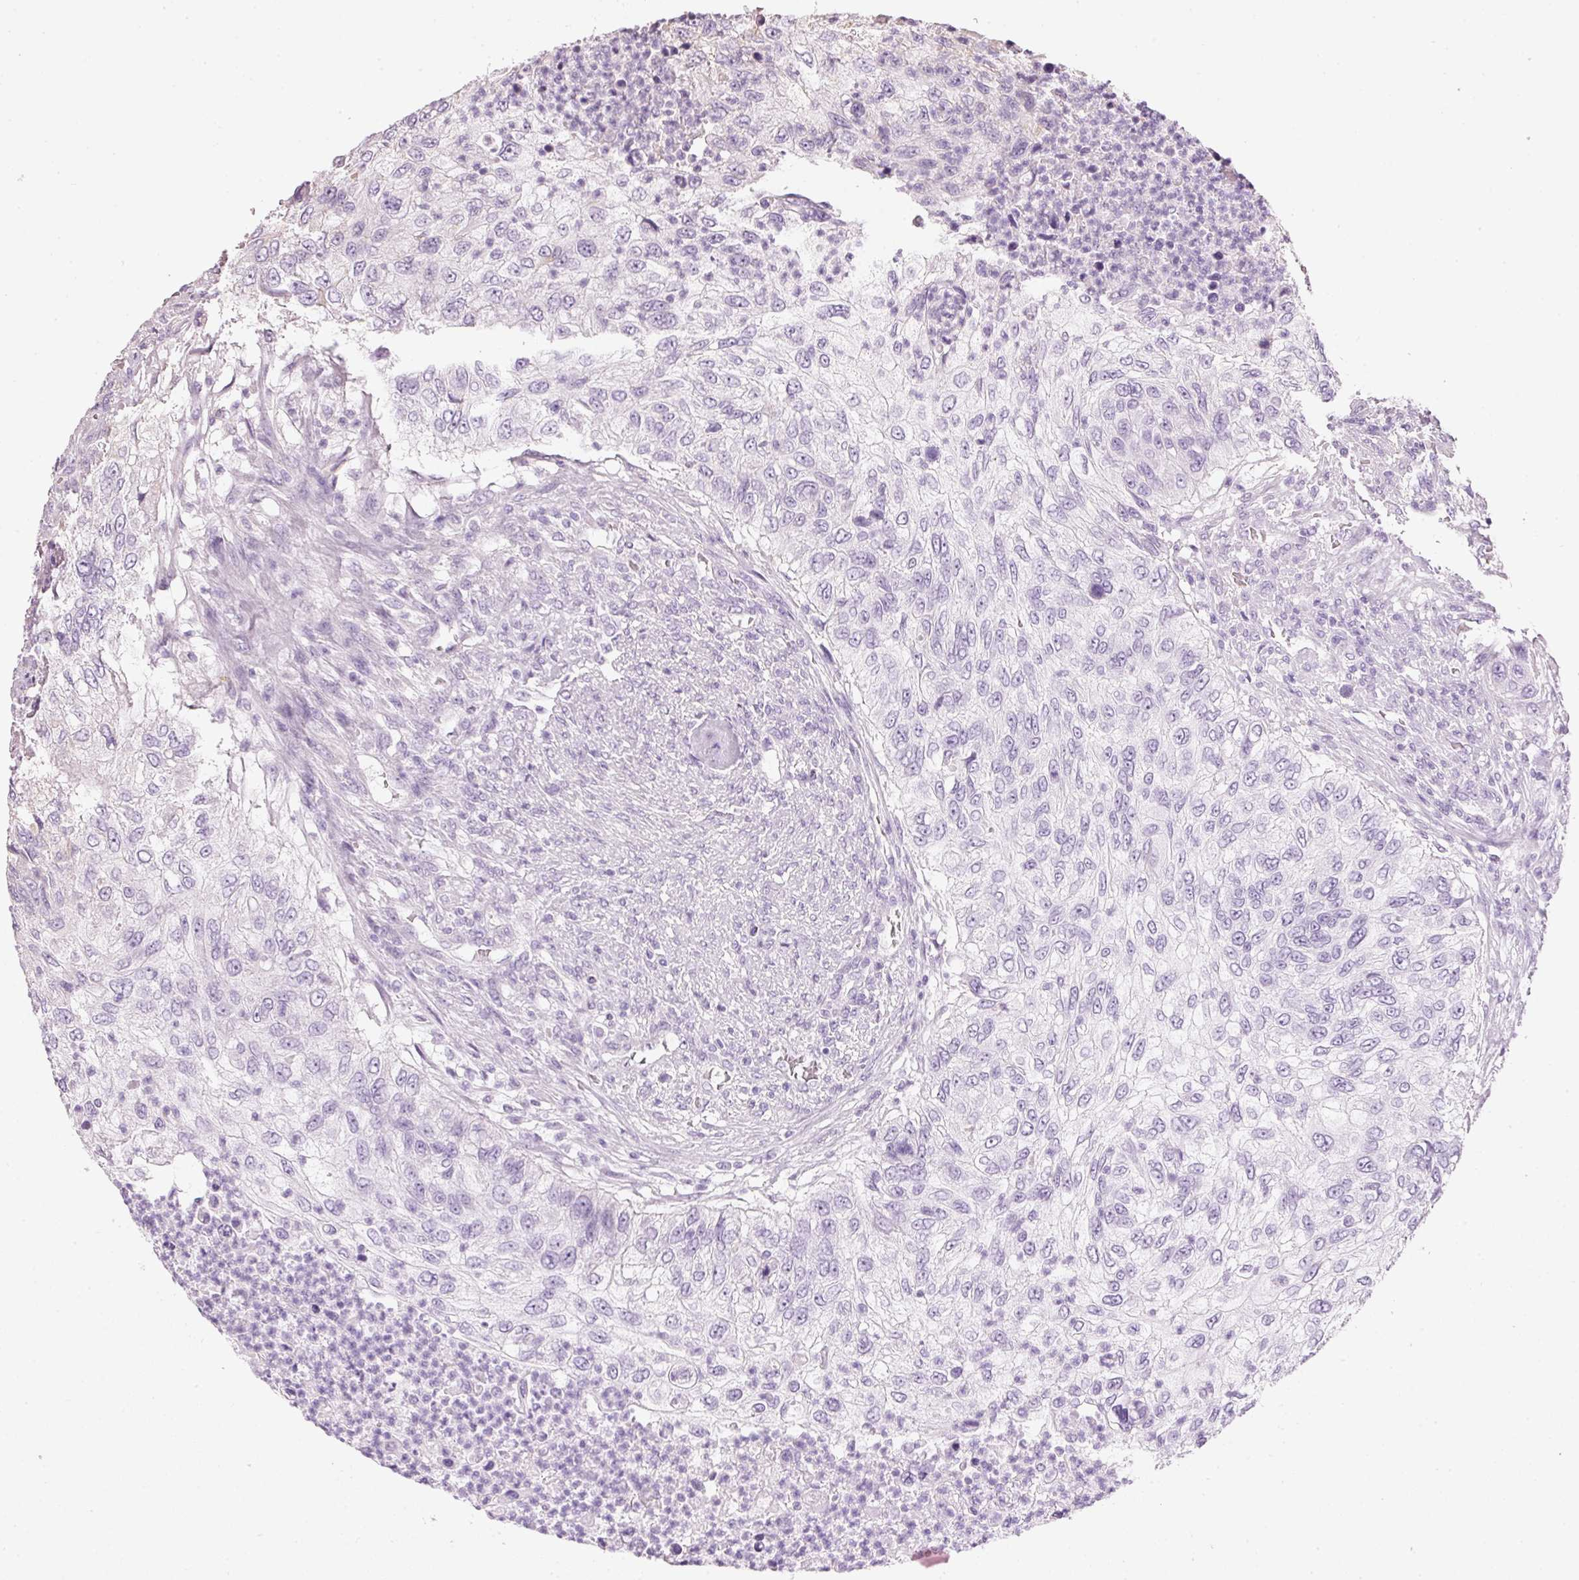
{"staining": {"intensity": "negative", "quantity": "none", "location": "none"}, "tissue": "urothelial cancer", "cell_type": "Tumor cells", "image_type": "cancer", "snomed": [{"axis": "morphology", "description": "Urothelial carcinoma, High grade"}, {"axis": "topography", "description": "Urinary bladder"}], "caption": "DAB immunohistochemical staining of urothelial cancer exhibits no significant staining in tumor cells.", "gene": "MTHFD1L", "patient": {"sex": "female", "age": 60}}